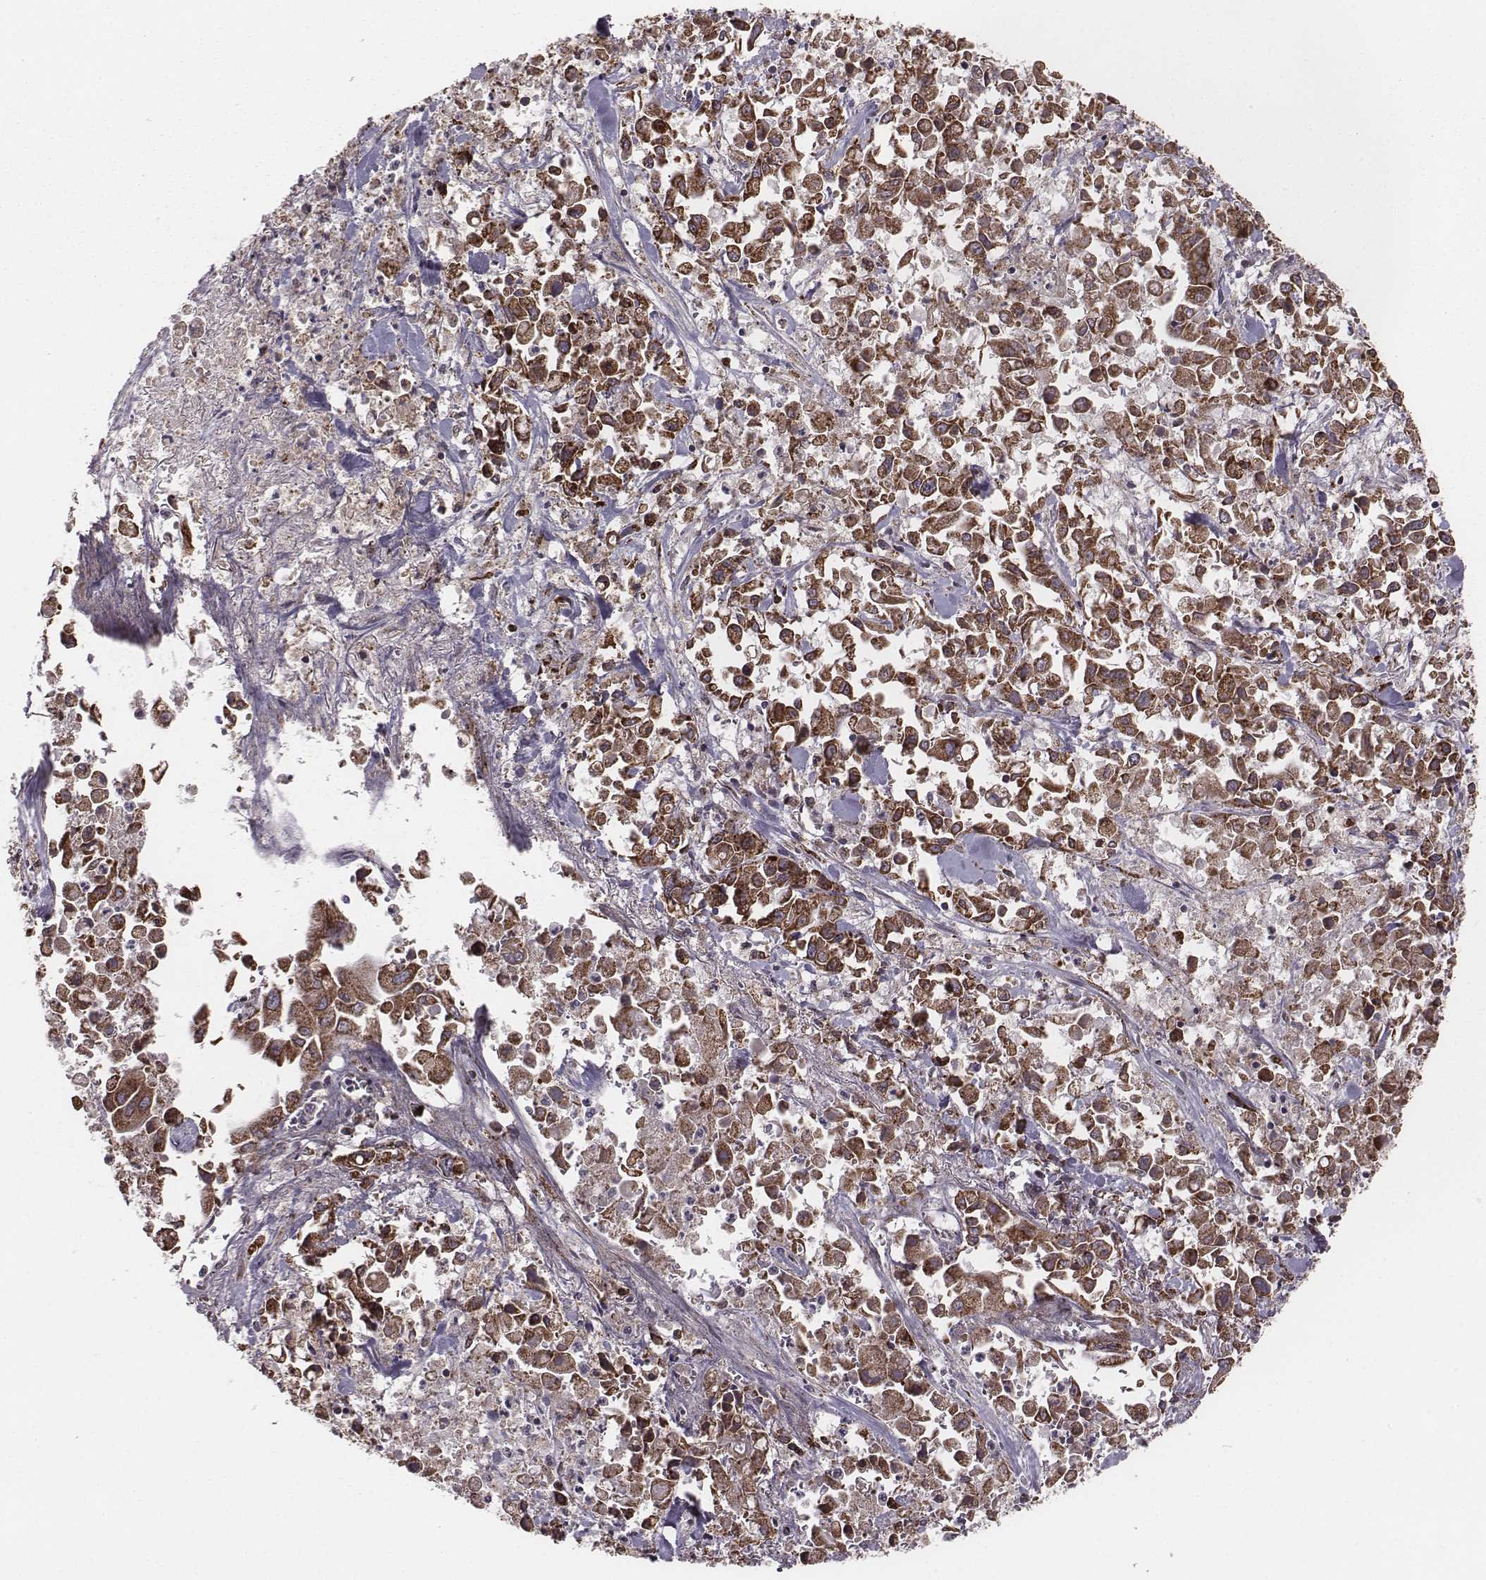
{"staining": {"intensity": "strong", "quantity": ">75%", "location": "cytoplasmic/membranous"}, "tissue": "pancreatic cancer", "cell_type": "Tumor cells", "image_type": "cancer", "snomed": [{"axis": "morphology", "description": "Adenocarcinoma, NOS"}, {"axis": "topography", "description": "Pancreas"}], "caption": "Tumor cells exhibit strong cytoplasmic/membranous expression in about >75% of cells in pancreatic cancer. The staining was performed using DAB (3,3'-diaminobenzidine) to visualize the protein expression in brown, while the nuclei were stained in blue with hematoxylin (Magnification: 20x).", "gene": "PDCD2L", "patient": {"sex": "female", "age": 83}}